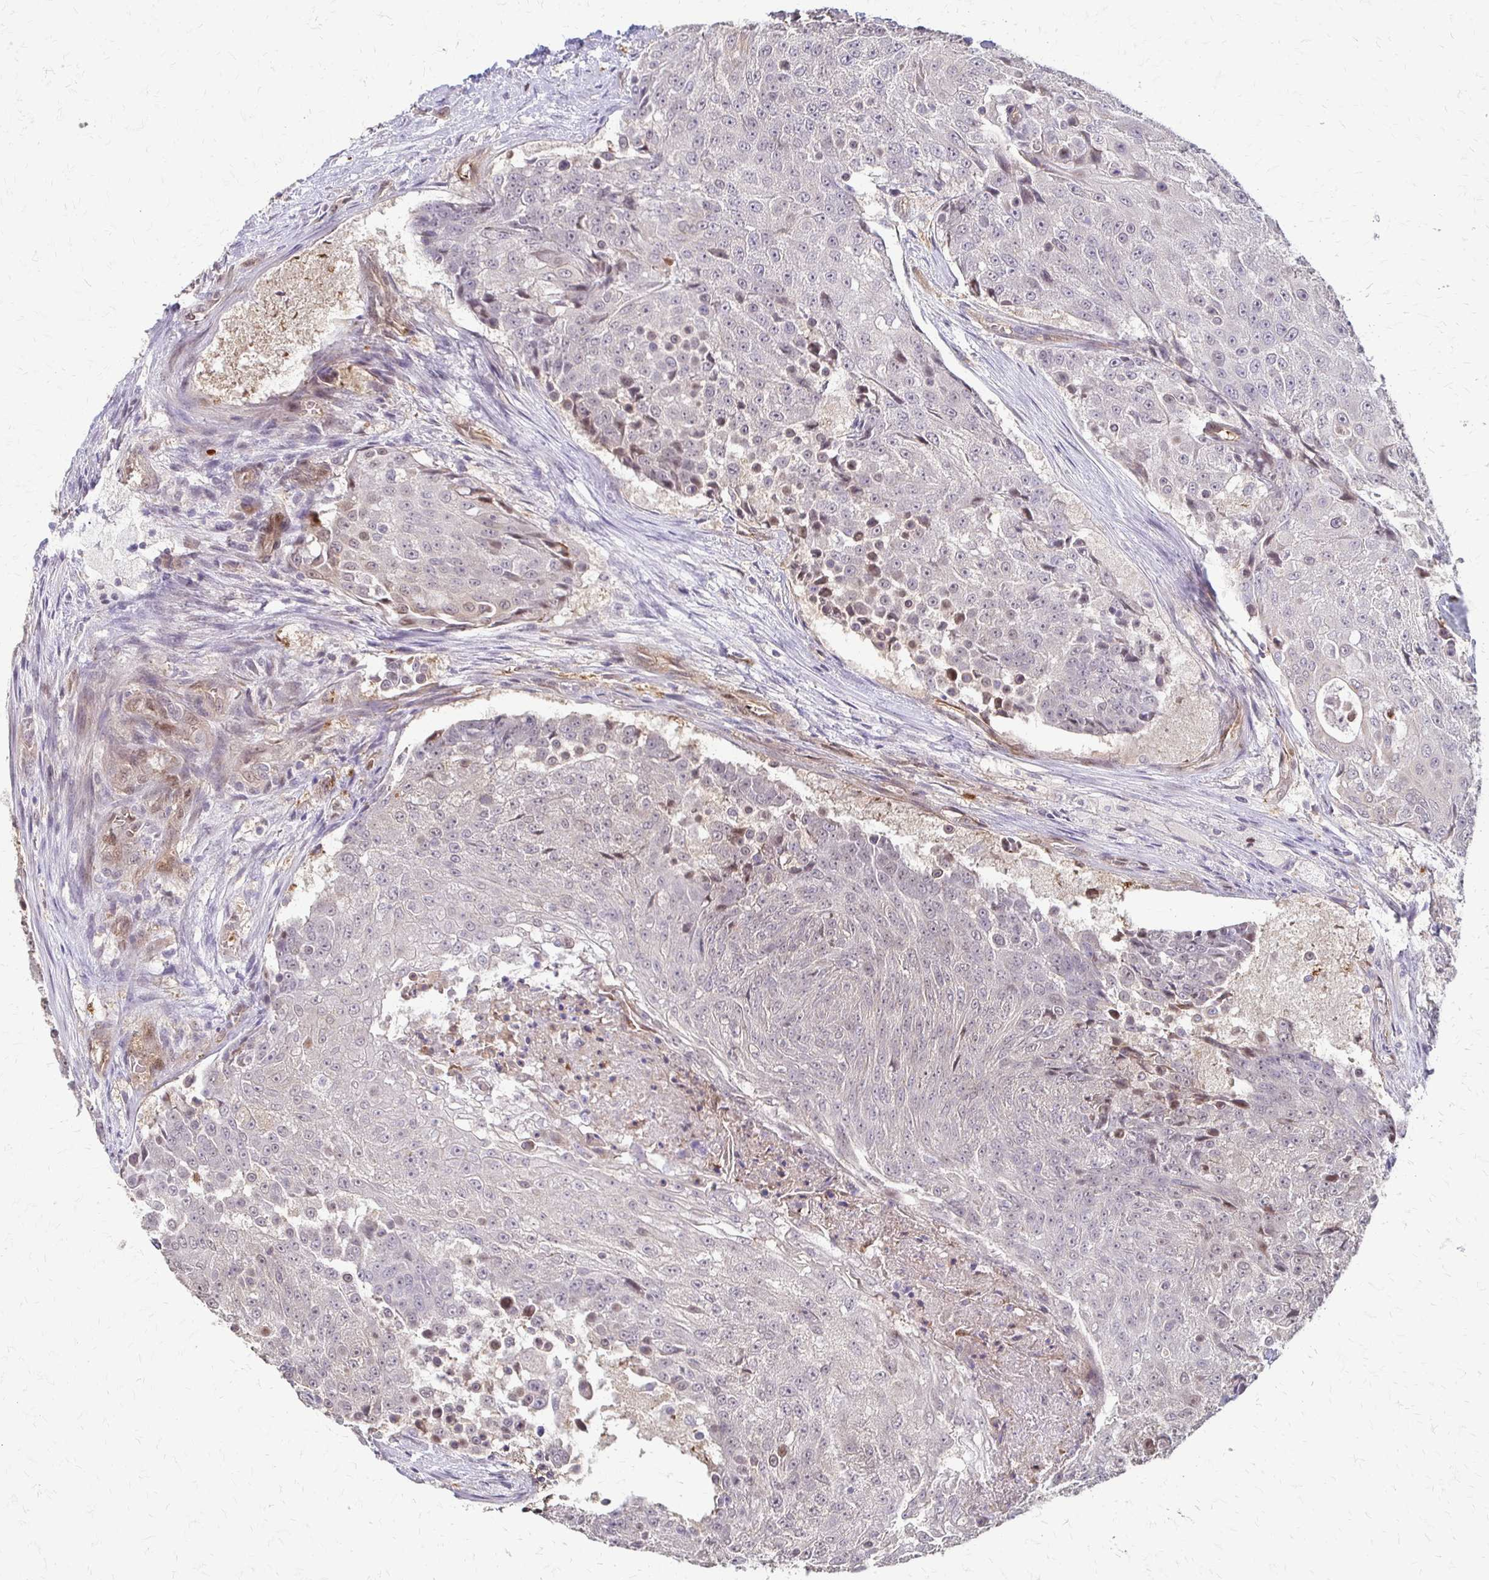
{"staining": {"intensity": "negative", "quantity": "none", "location": "none"}, "tissue": "urothelial cancer", "cell_type": "Tumor cells", "image_type": "cancer", "snomed": [{"axis": "morphology", "description": "Urothelial carcinoma, High grade"}, {"axis": "topography", "description": "Urinary bladder"}], "caption": "High-grade urothelial carcinoma was stained to show a protein in brown. There is no significant positivity in tumor cells.", "gene": "CFL2", "patient": {"sex": "female", "age": 63}}